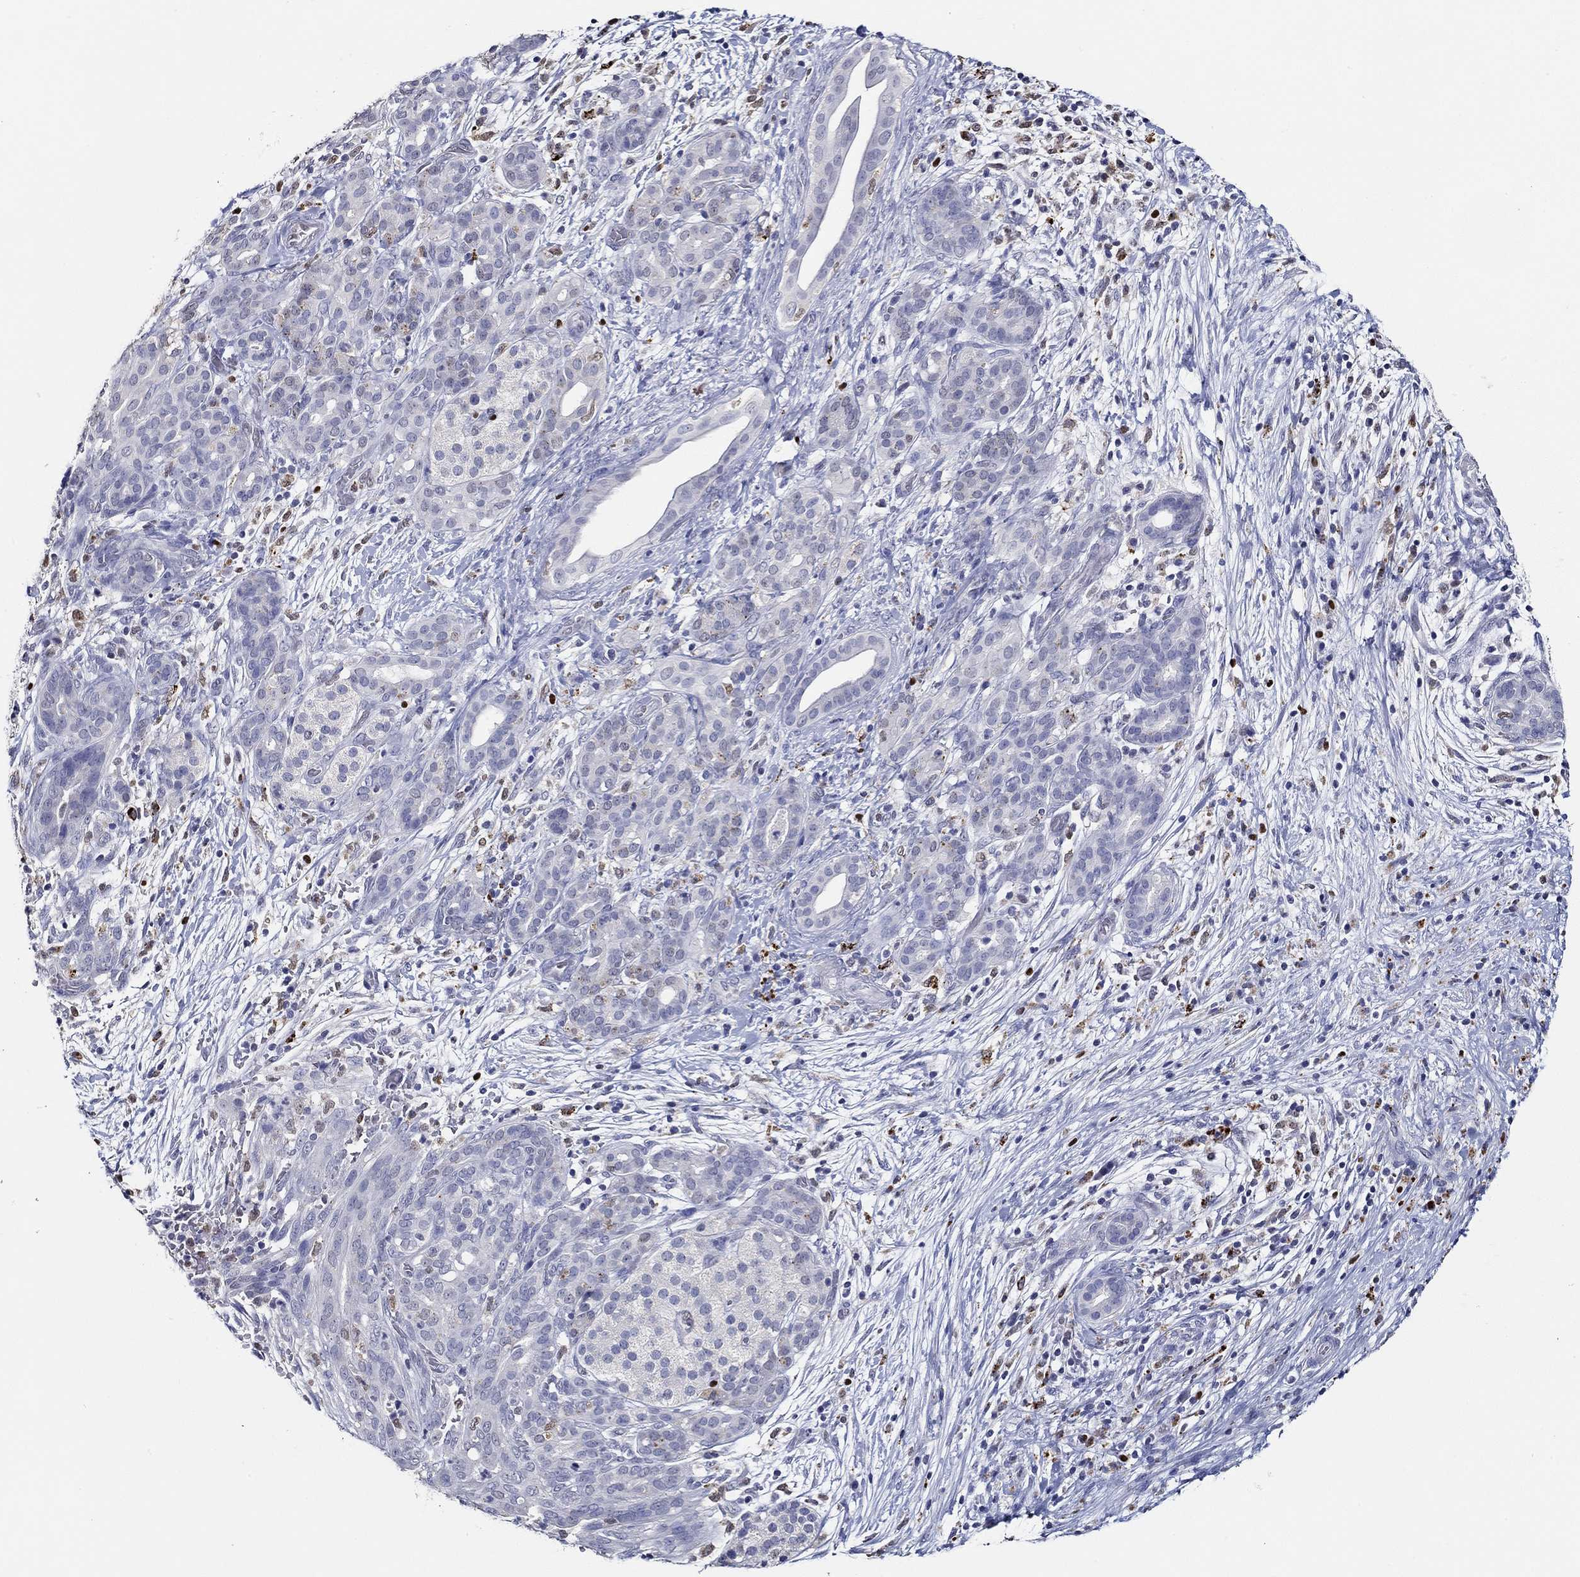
{"staining": {"intensity": "negative", "quantity": "none", "location": "none"}, "tissue": "pancreatic cancer", "cell_type": "Tumor cells", "image_type": "cancer", "snomed": [{"axis": "morphology", "description": "Adenocarcinoma, NOS"}, {"axis": "topography", "description": "Pancreas"}], "caption": "Immunohistochemistry photomicrograph of neoplastic tissue: human pancreatic cancer (adenocarcinoma) stained with DAB reveals no significant protein positivity in tumor cells.", "gene": "GATA2", "patient": {"sex": "male", "age": 44}}